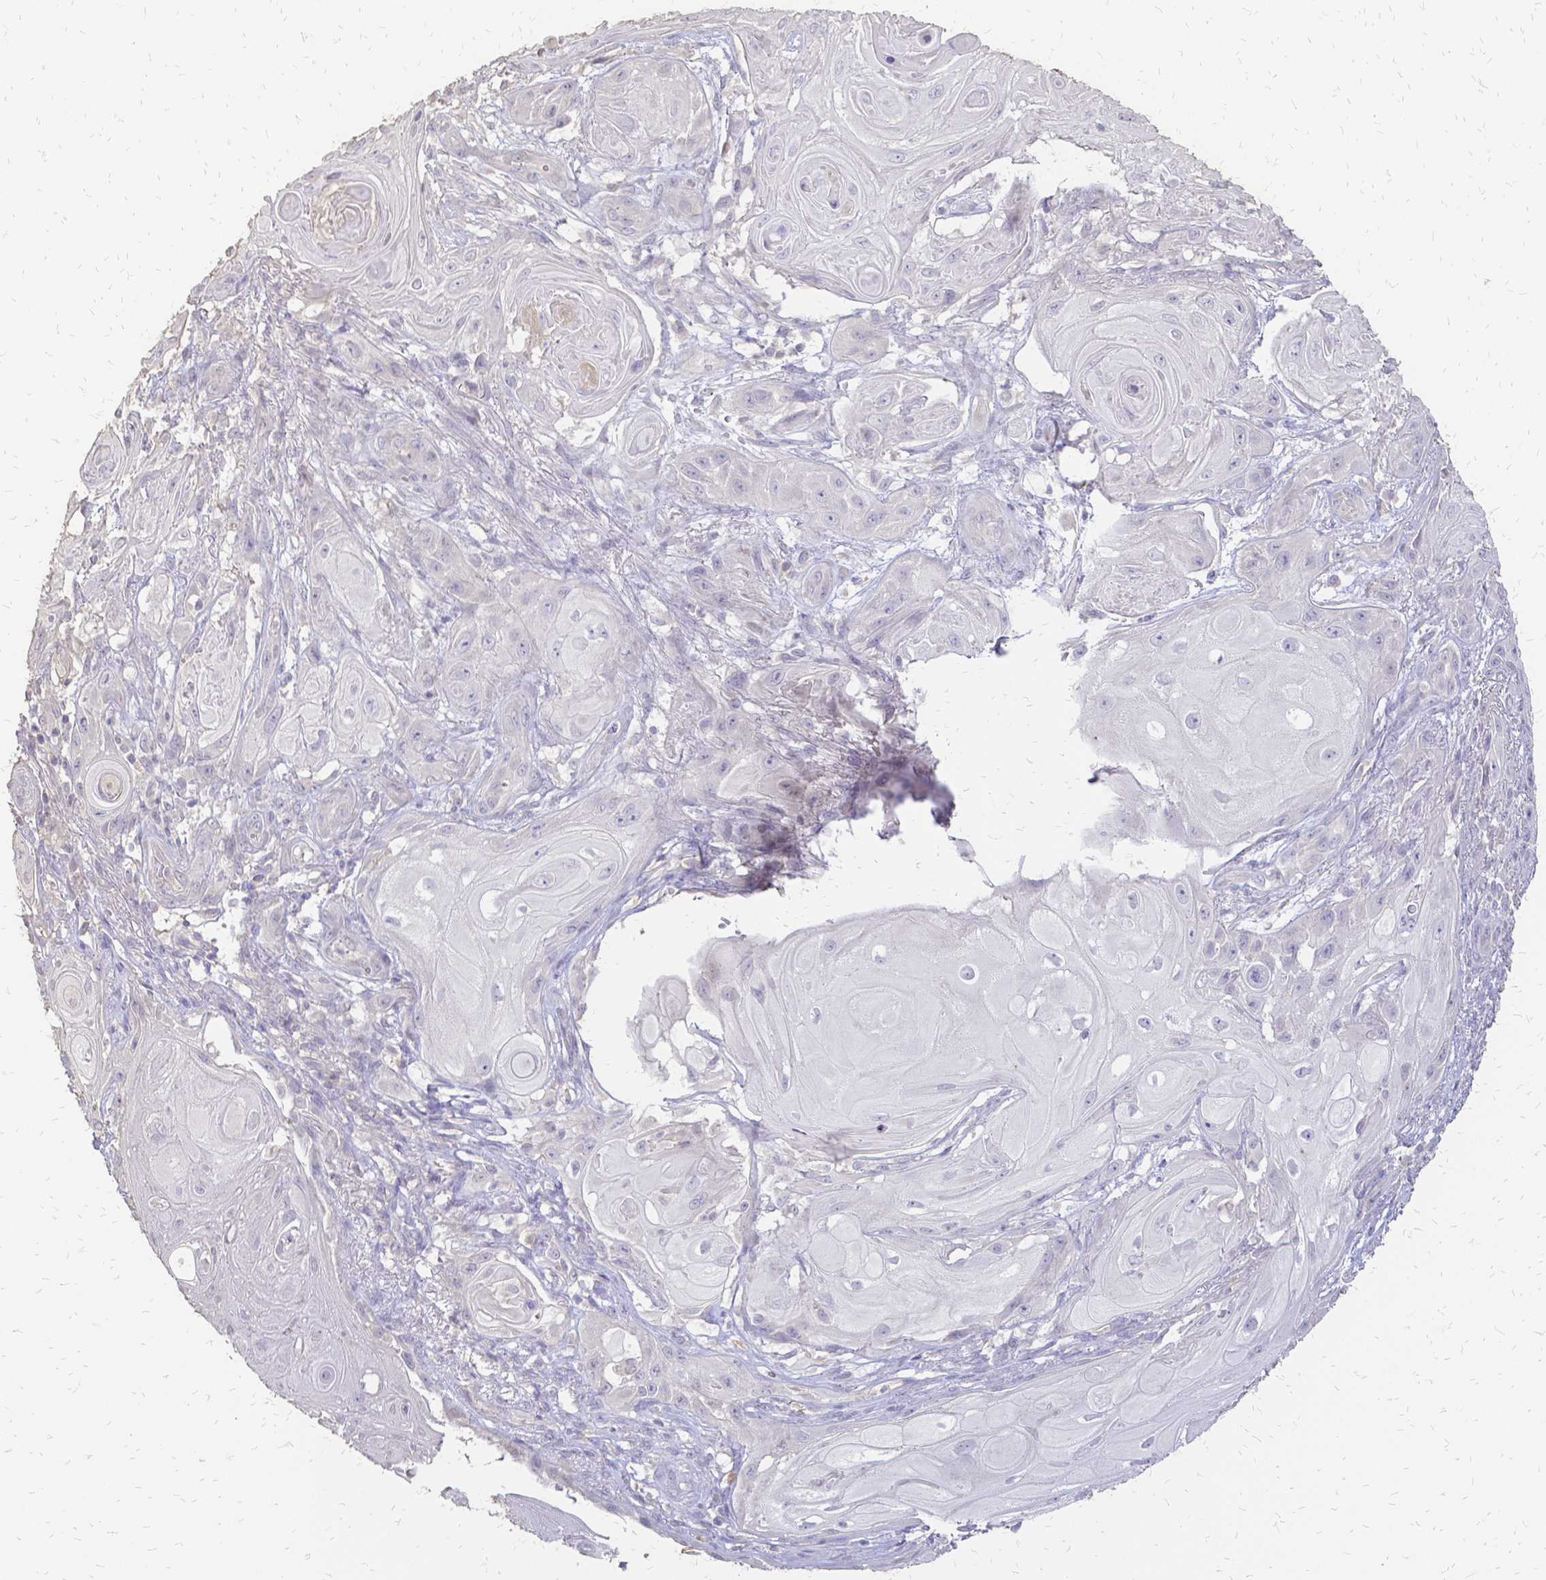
{"staining": {"intensity": "negative", "quantity": "none", "location": "none"}, "tissue": "skin cancer", "cell_type": "Tumor cells", "image_type": "cancer", "snomed": [{"axis": "morphology", "description": "Squamous cell carcinoma, NOS"}, {"axis": "topography", "description": "Skin"}], "caption": "Skin cancer stained for a protein using immunohistochemistry exhibits no staining tumor cells.", "gene": "CIB1", "patient": {"sex": "male", "age": 62}}